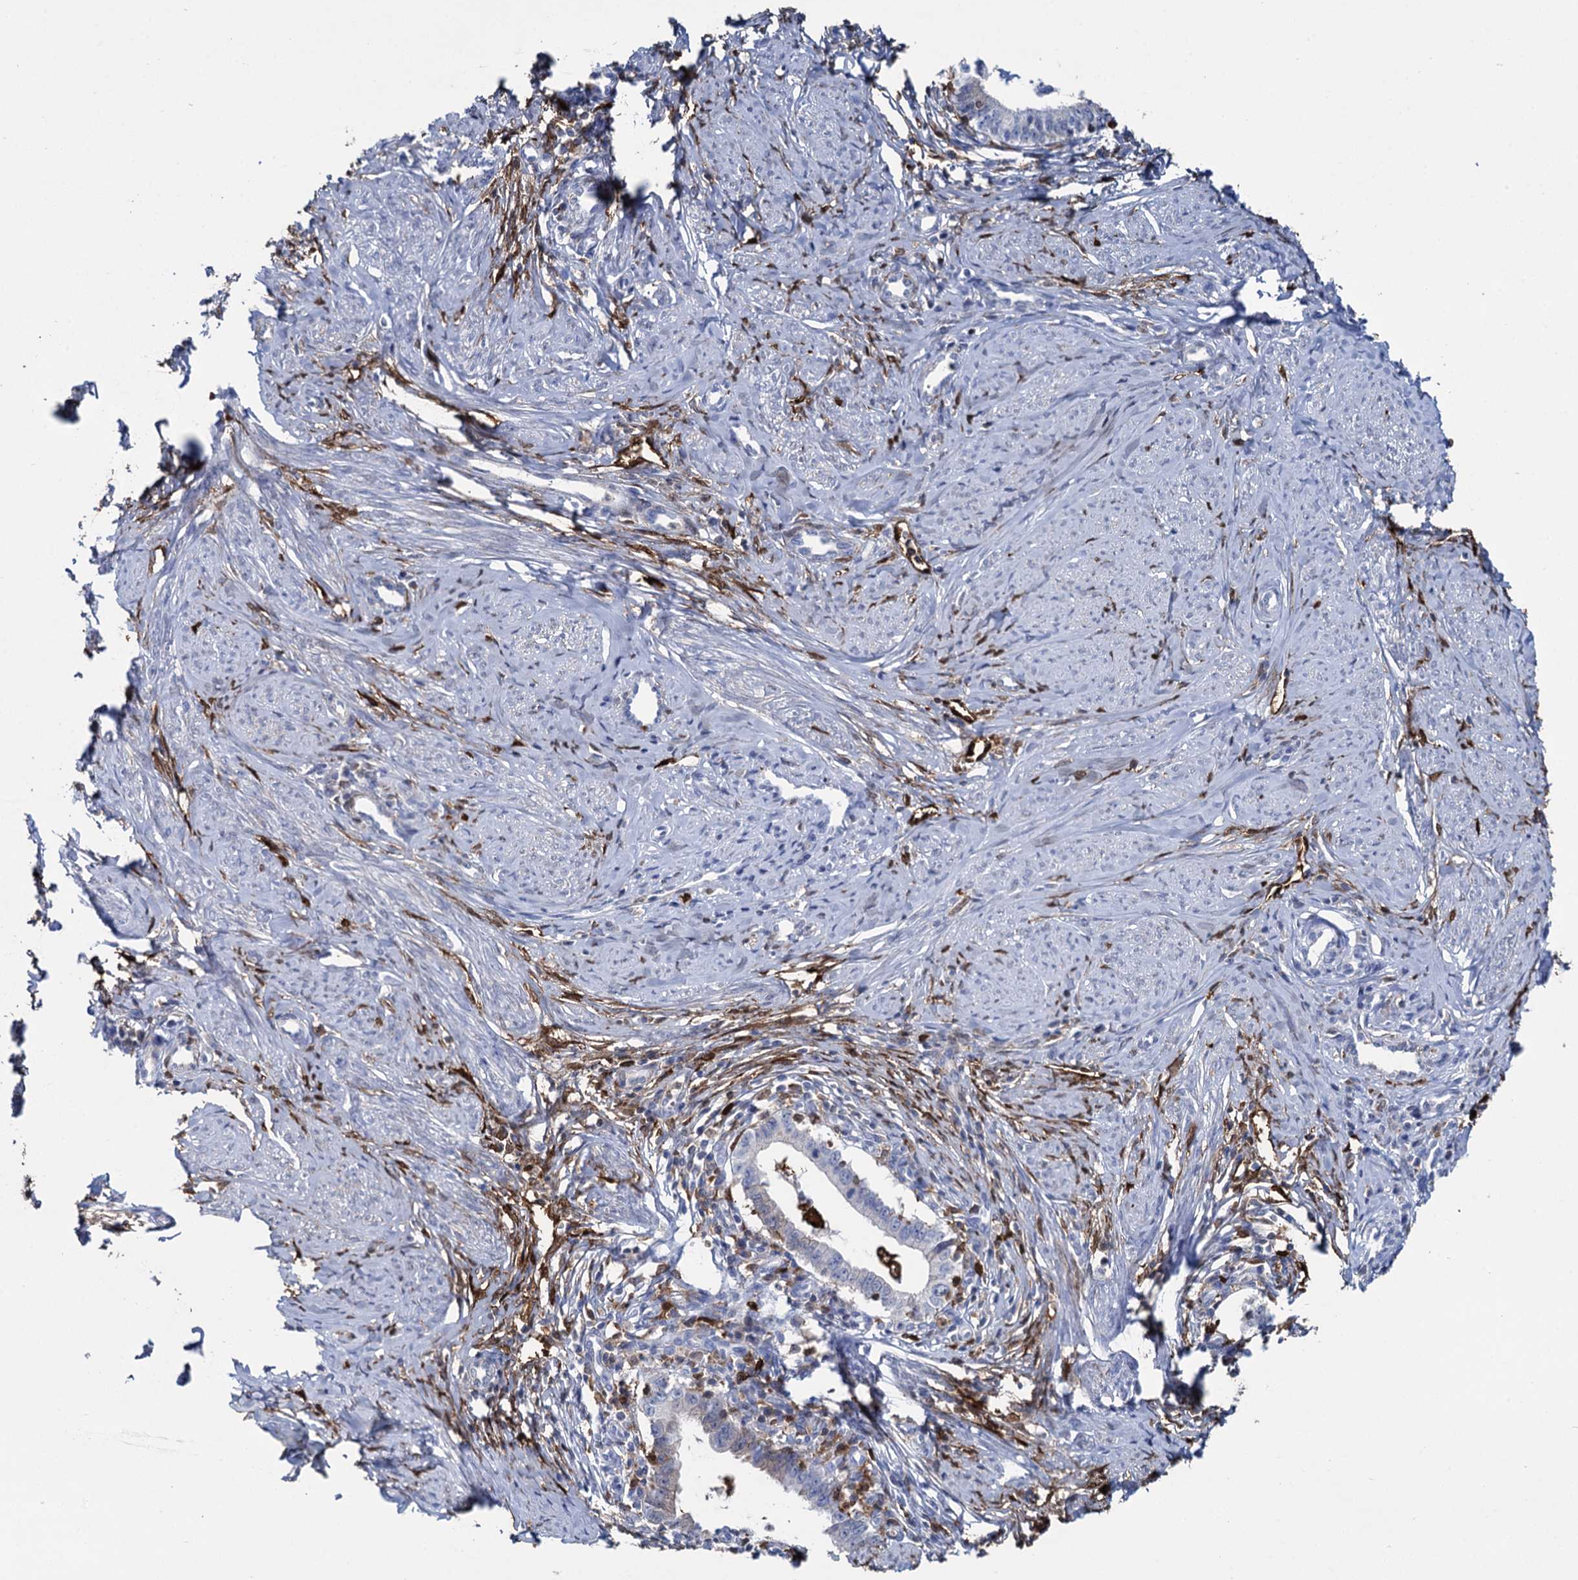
{"staining": {"intensity": "negative", "quantity": "none", "location": "none"}, "tissue": "cervical cancer", "cell_type": "Tumor cells", "image_type": "cancer", "snomed": [{"axis": "morphology", "description": "Adenocarcinoma, NOS"}, {"axis": "topography", "description": "Cervix"}], "caption": "Tumor cells are negative for protein expression in human cervical cancer.", "gene": "FABP5", "patient": {"sex": "female", "age": 36}}